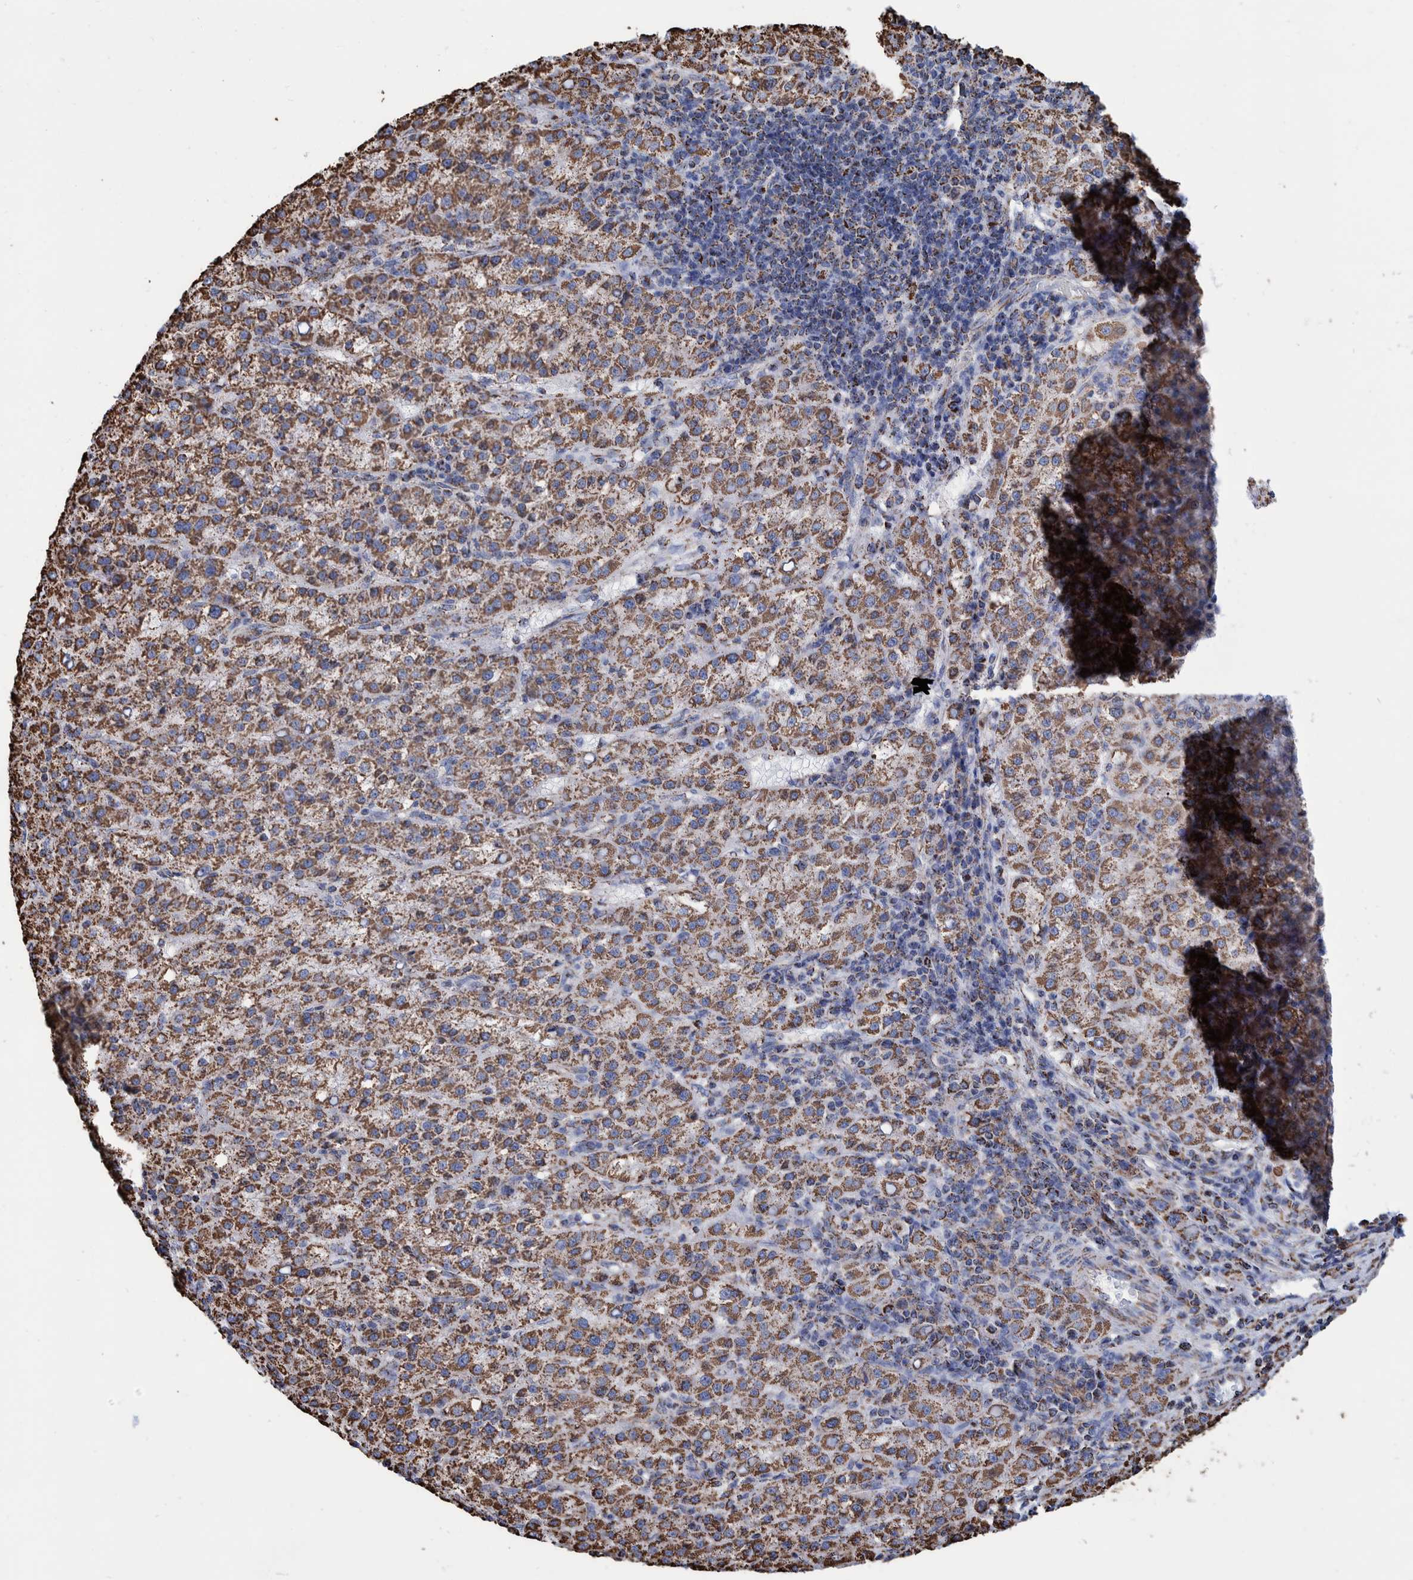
{"staining": {"intensity": "moderate", "quantity": ">75%", "location": "cytoplasmic/membranous"}, "tissue": "liver cancer", "cell_type": "Tumor cells", "image_type": "cancer", "snomed": [{"axis": "morphology", "description": "Carcinoma, Hepatocellular, NOS"}, {"axis": "topography", "description": "Liver"}], "caption": "Liver cancer was stained to show a protein in brown. There is medium levels of moderate cytoplasmic/membranous staining in approximately >75% of tumor cells.", "gene": "VPS26C", "patient": {"sex": "female", "age": 58}}